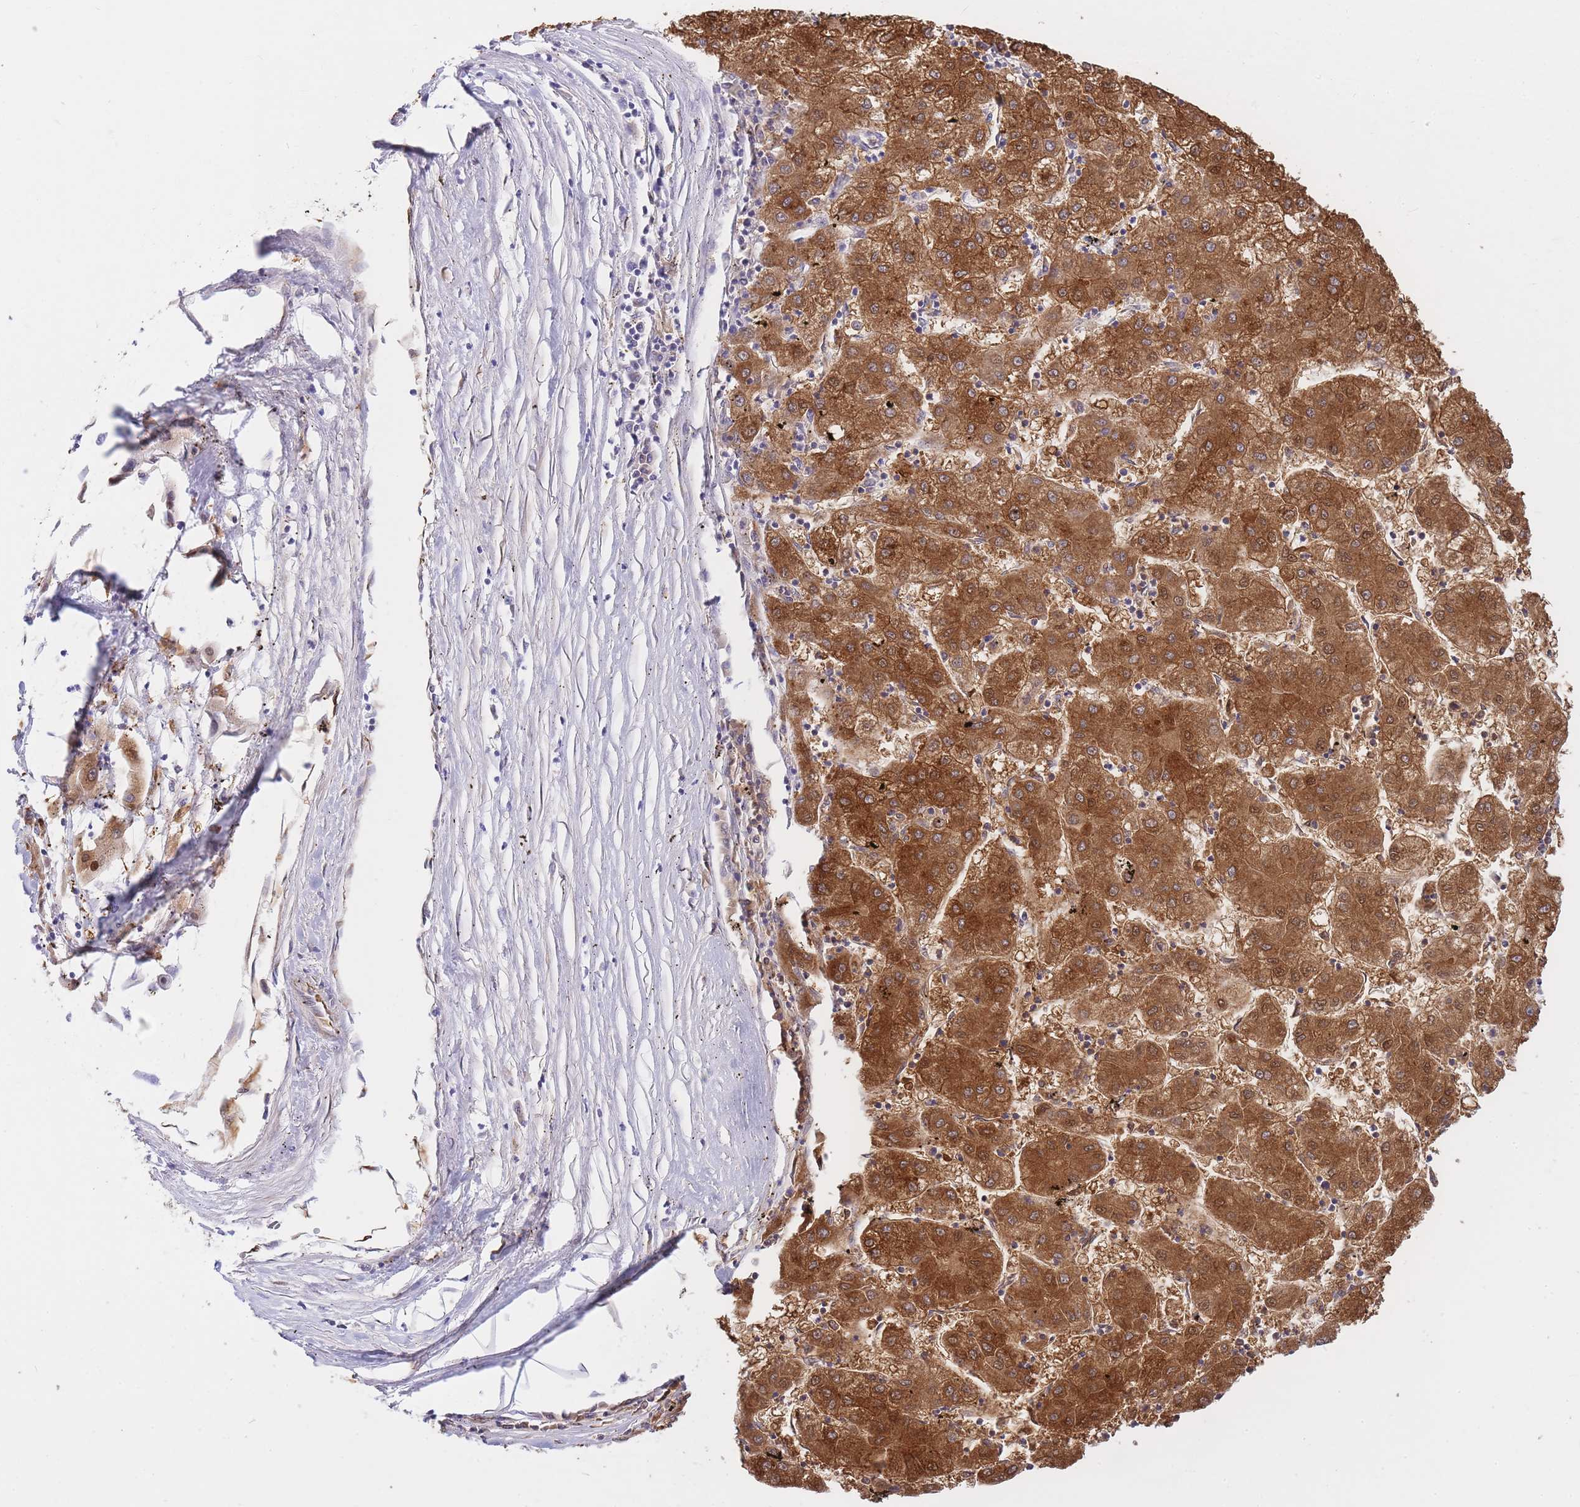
{"staining": {"intensity": "strong", "quantity": ">75%", "location": "cytoplasmic/membranous,nuclear"}, "tissue": "liver cancer", "cell_type": "Tumor cells", "image_type": "cancer", "snomed": [{"axis": "morphology", "description": "Carcinoma, Hepatocellular, NOS"}, {"axis": "topography", "description": "Liver"}], "caption": "The image reveals staining of liver cancer (hepatocellular carcinoma), revealing strong cytoplasmic/membranous and nuclear protein positivity (brown color) within tumor cells. (Brightfield microscopy of DAB IHC at high magnification).", "gene": "ECPAS", "patient": {"sex": "male", "age": 72}}